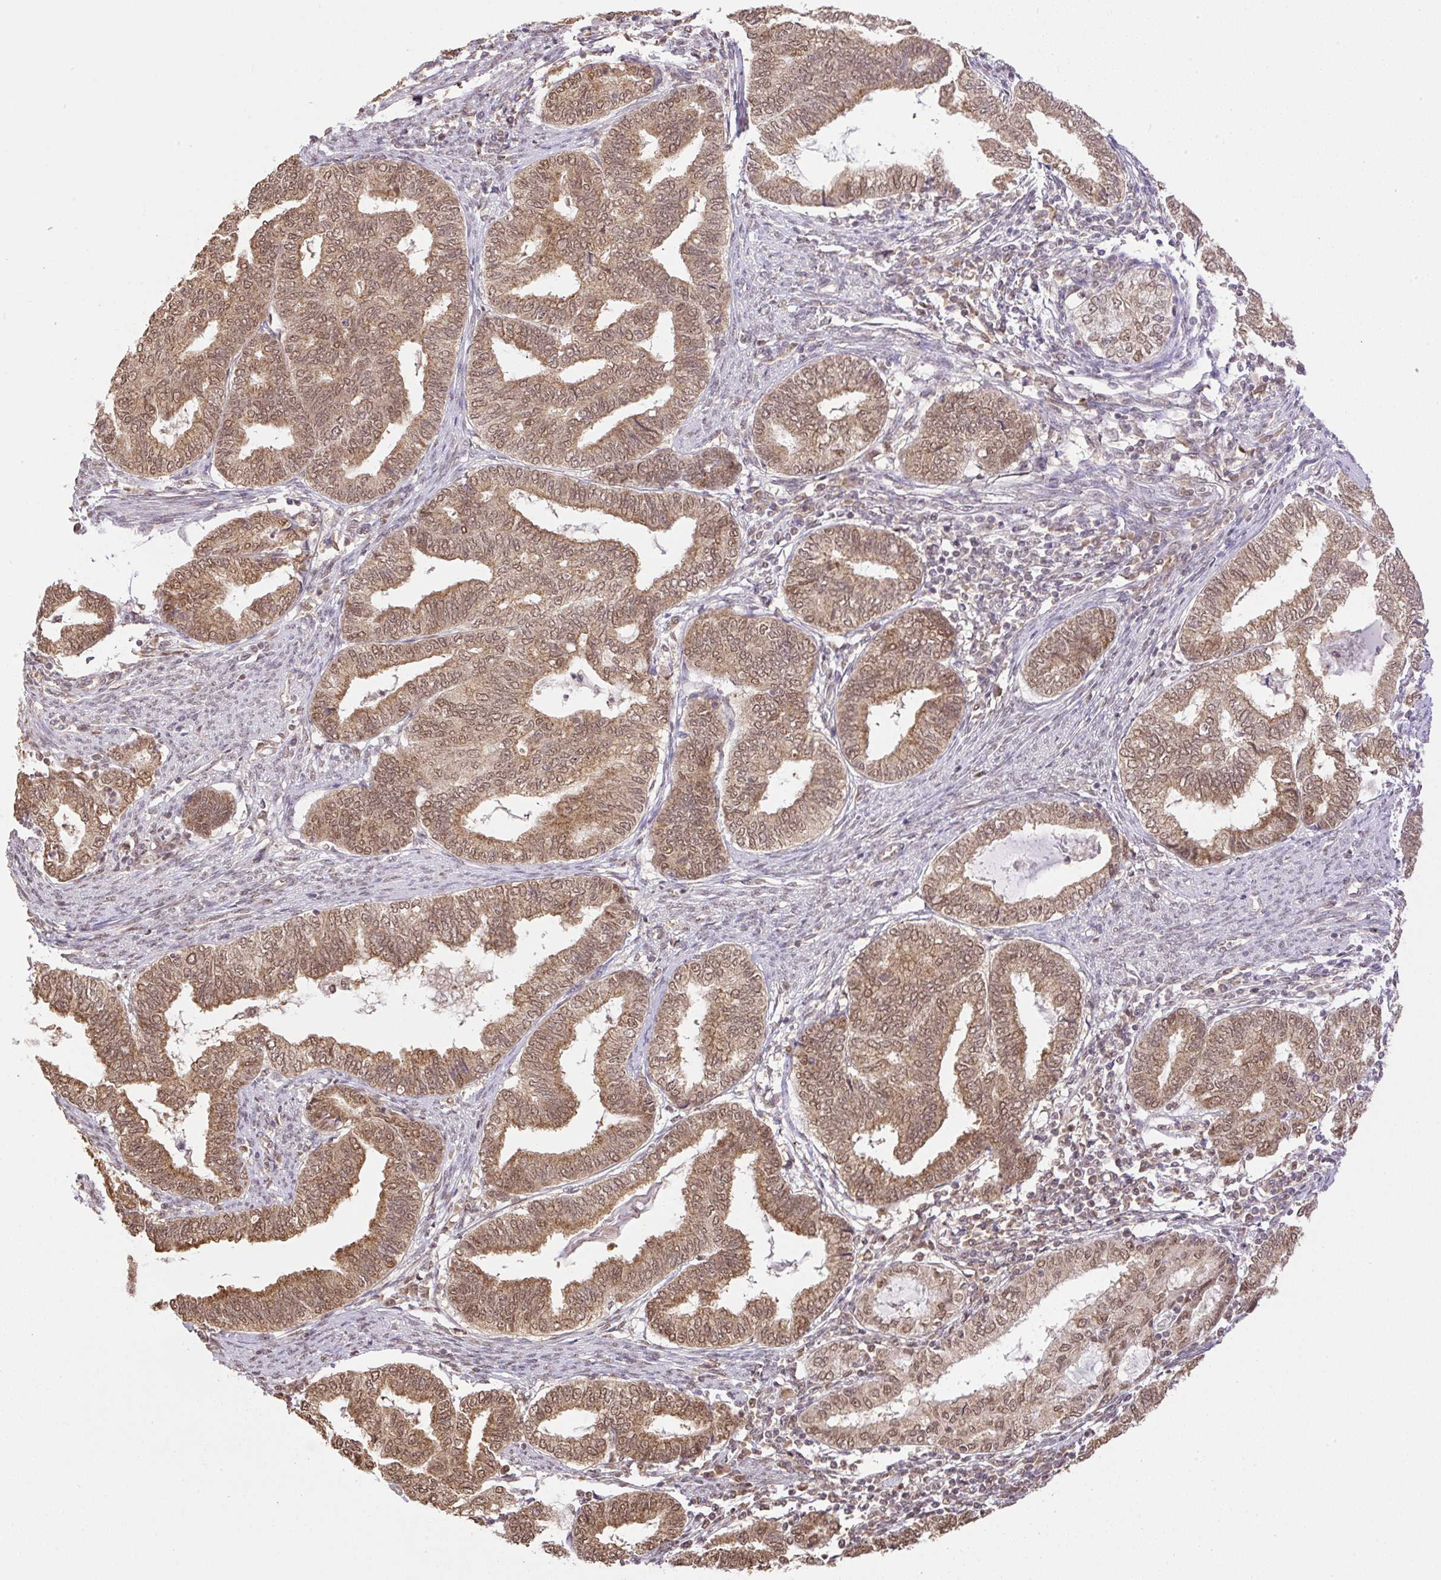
{"staining": {"intensity": "moderate", "quantity": ">75%", "location": "cytoplasmic/membranous,nuclear"}, "tissue": "endometrial cancer", "cell_type": "Tumor cells", "image_type": "cancer", "snomed": [{"axis": "morphology", "description": "Adenocarcinoma, NOS"}, {"axis": "topography", "description": "Endometrium"}], "caption": "Adenocarcinoma (endometrial) stained with DAB (3,3'-diaminobenzidine) immunohistochemistry demonstrates medium levels of moderate cytoplasmic/membranous and nuclear staining in approximately >75% of tumor cells. The protein is shown in brown color, while the nuclei are stained blue.", "gene": "VPS25", "patient": {"sex": "female", "age": 79}}